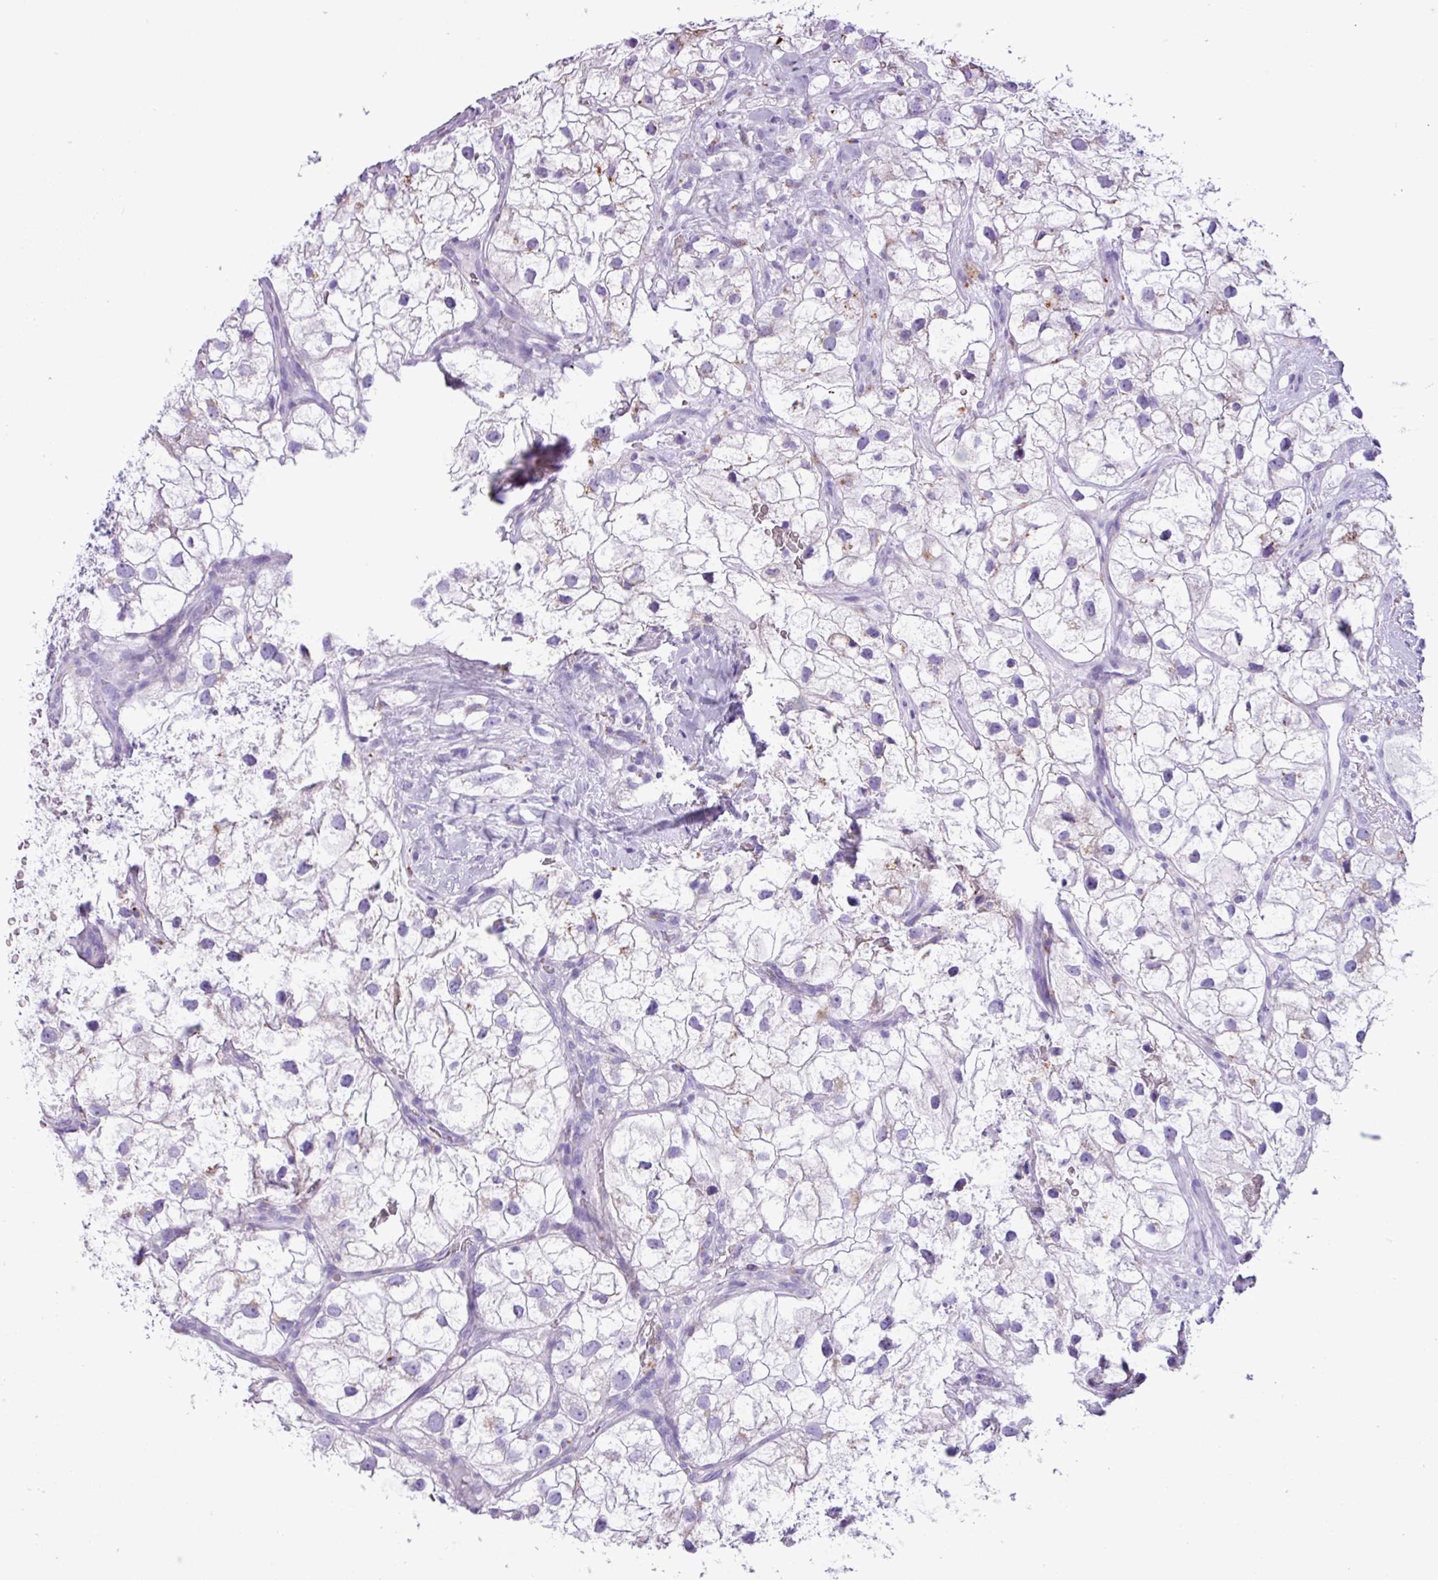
{"staining": {"intensity": "negative", "quantity": "none", "location": "none"}, "tissue": "renal cancer", "cell_type": "Tumor cells", "image_type": "cancer", "snomed": [{"axis": "morphology", "description": "Adenocarcinoma, NOS"}, {"axis": "topography", "description": "Kidney"}], "caption": "IHC micrograph of neoplastic tissue: human adenocarcinoma (renal) stained with DAB demonstrates no significant protein staining in tumor cells.", "gene": "AGO3", "patient": {"sex": "male", "age": 59}}